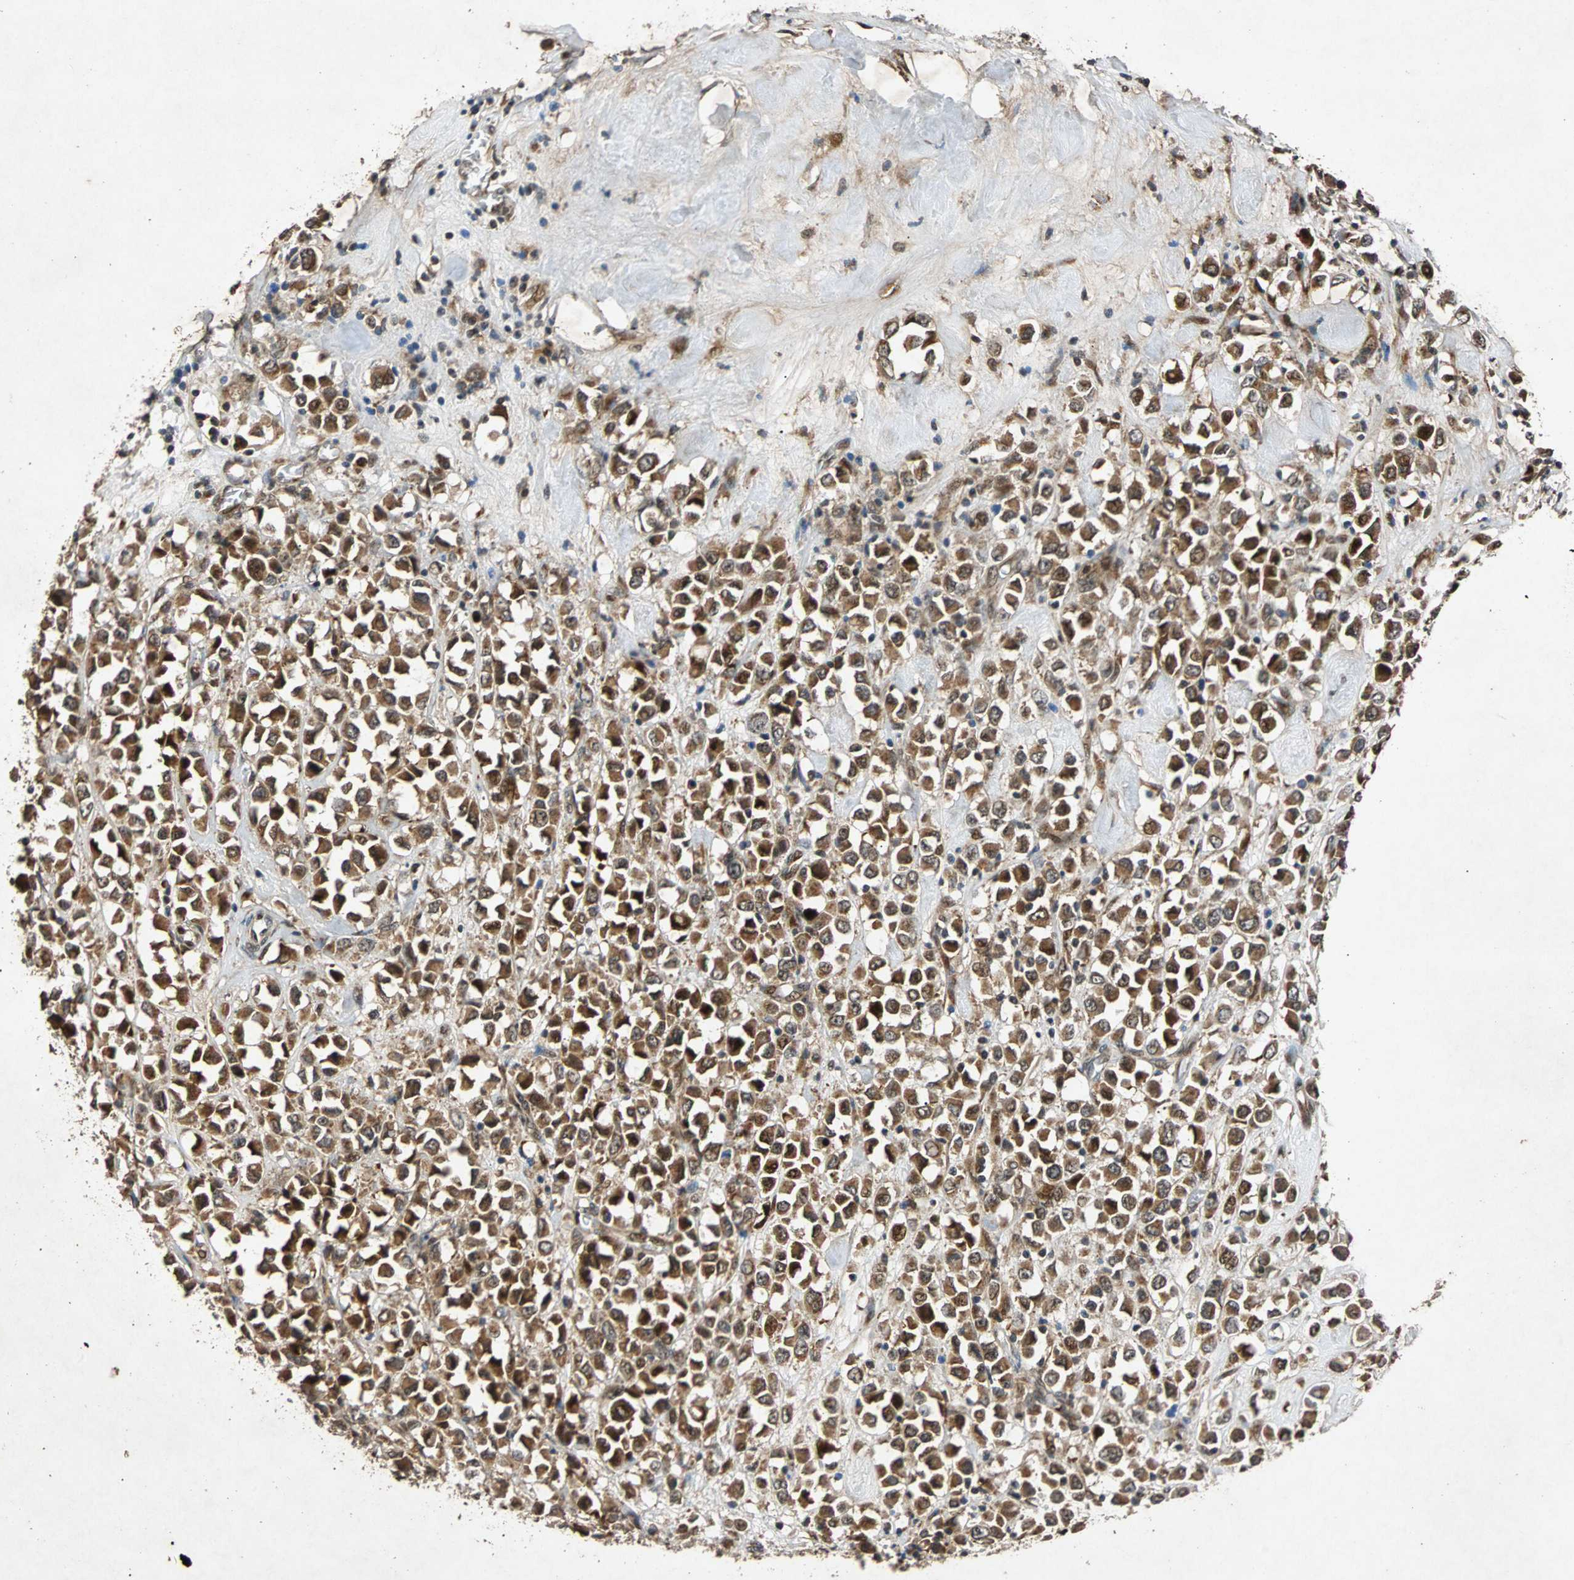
{"staining": {"intensity": "strong", "quantity": ">75%", "location": "cytoplasmic/membranous,nuclear"}, "tissue": "breast cancer", "cell_type": "Tumor cells", "image_type": "cancer", "snomed": [{"axis": "morphology", "description": "Duct carcinoma"}, {"axis": "topography", "description": "Breast"}], "caption": "Immunohistochemical staining of breast infiltrating ductal carcinoma shows strong cytoplasmic/membranous and nuclear protein expression in approximately >75% of tumor cells.", "gene": "USP31", "patient": {"sex": "female", "age": 61}}